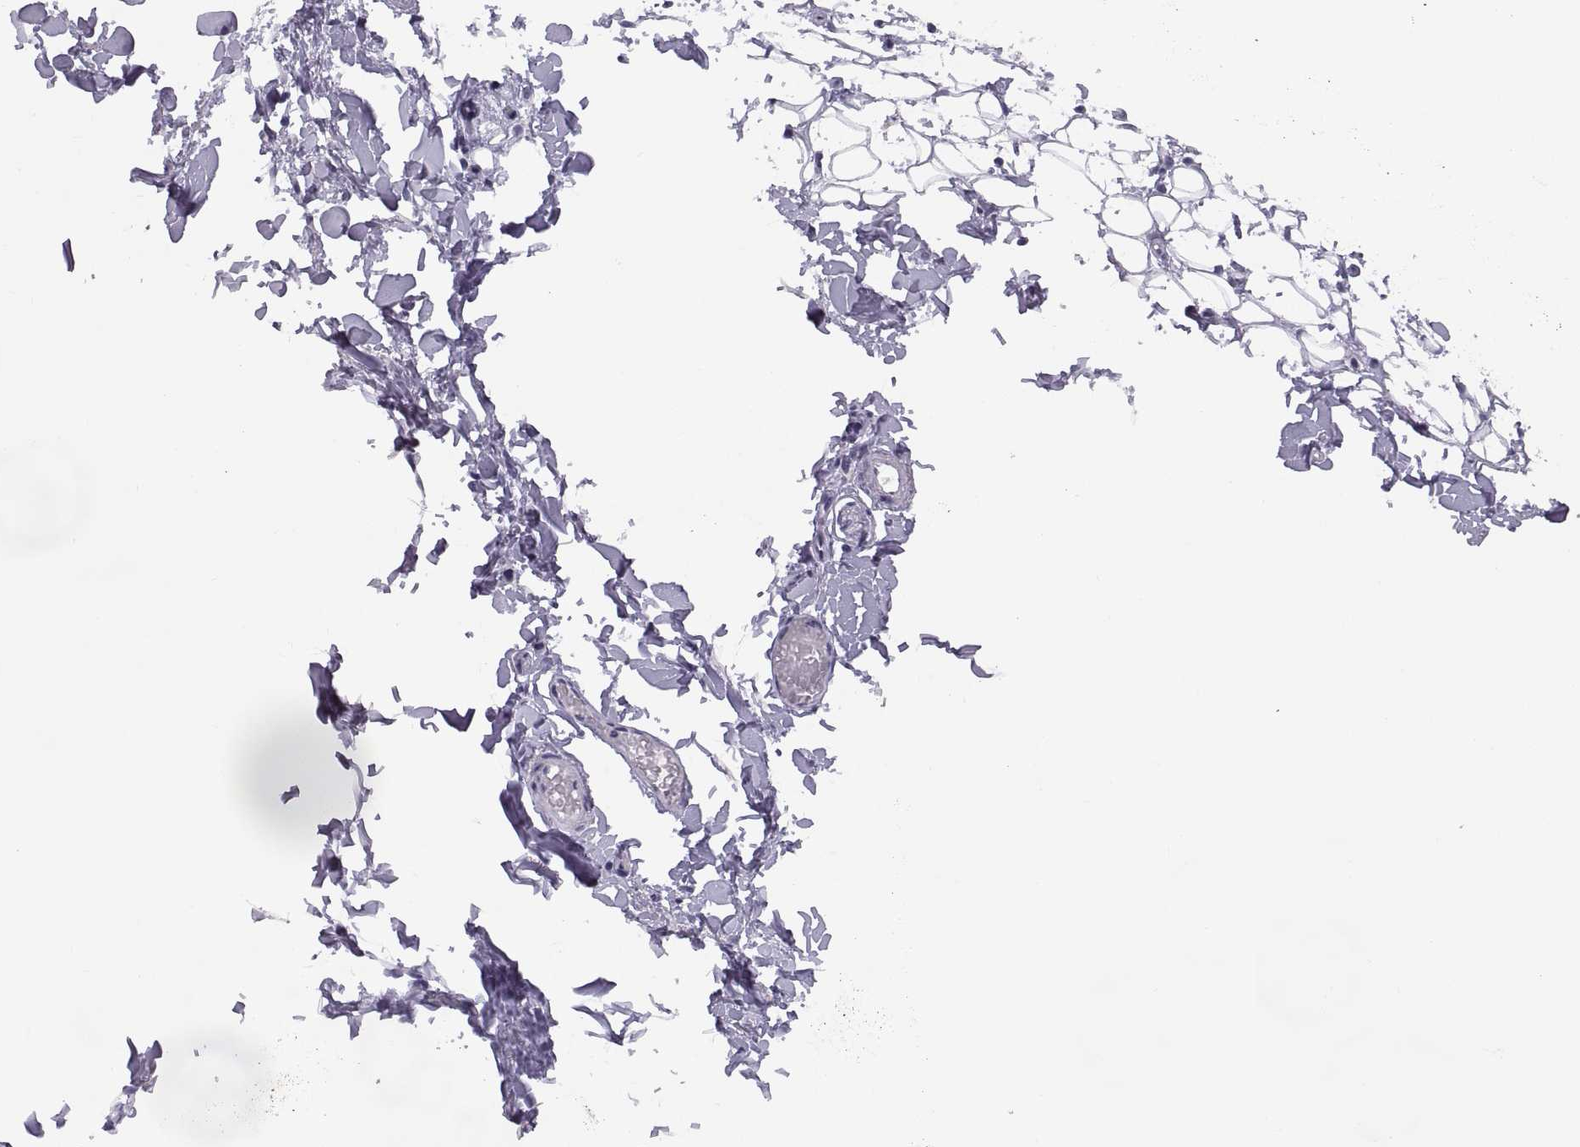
{"staining": {"intensity": "negative", "quantity": "none", "location": "none"}, "tissue": "oral mucosa", "cell_type": "Squamous epithelial cells", "image_type": "normal", "snomed": [{"axis": "morphology", "description": "Normal tissue, NOS"}, {"axis": "topography", "description": "Oral tissue"}], "caption": "An immunohistochemistry (IHC) histopathology image of unremarkable oral mucosa is shown. There is no staining in squamous epithelial cells of oral mucosa.", "gene": "CARTPT", "patient": {"sex": "male", "age": 81}}